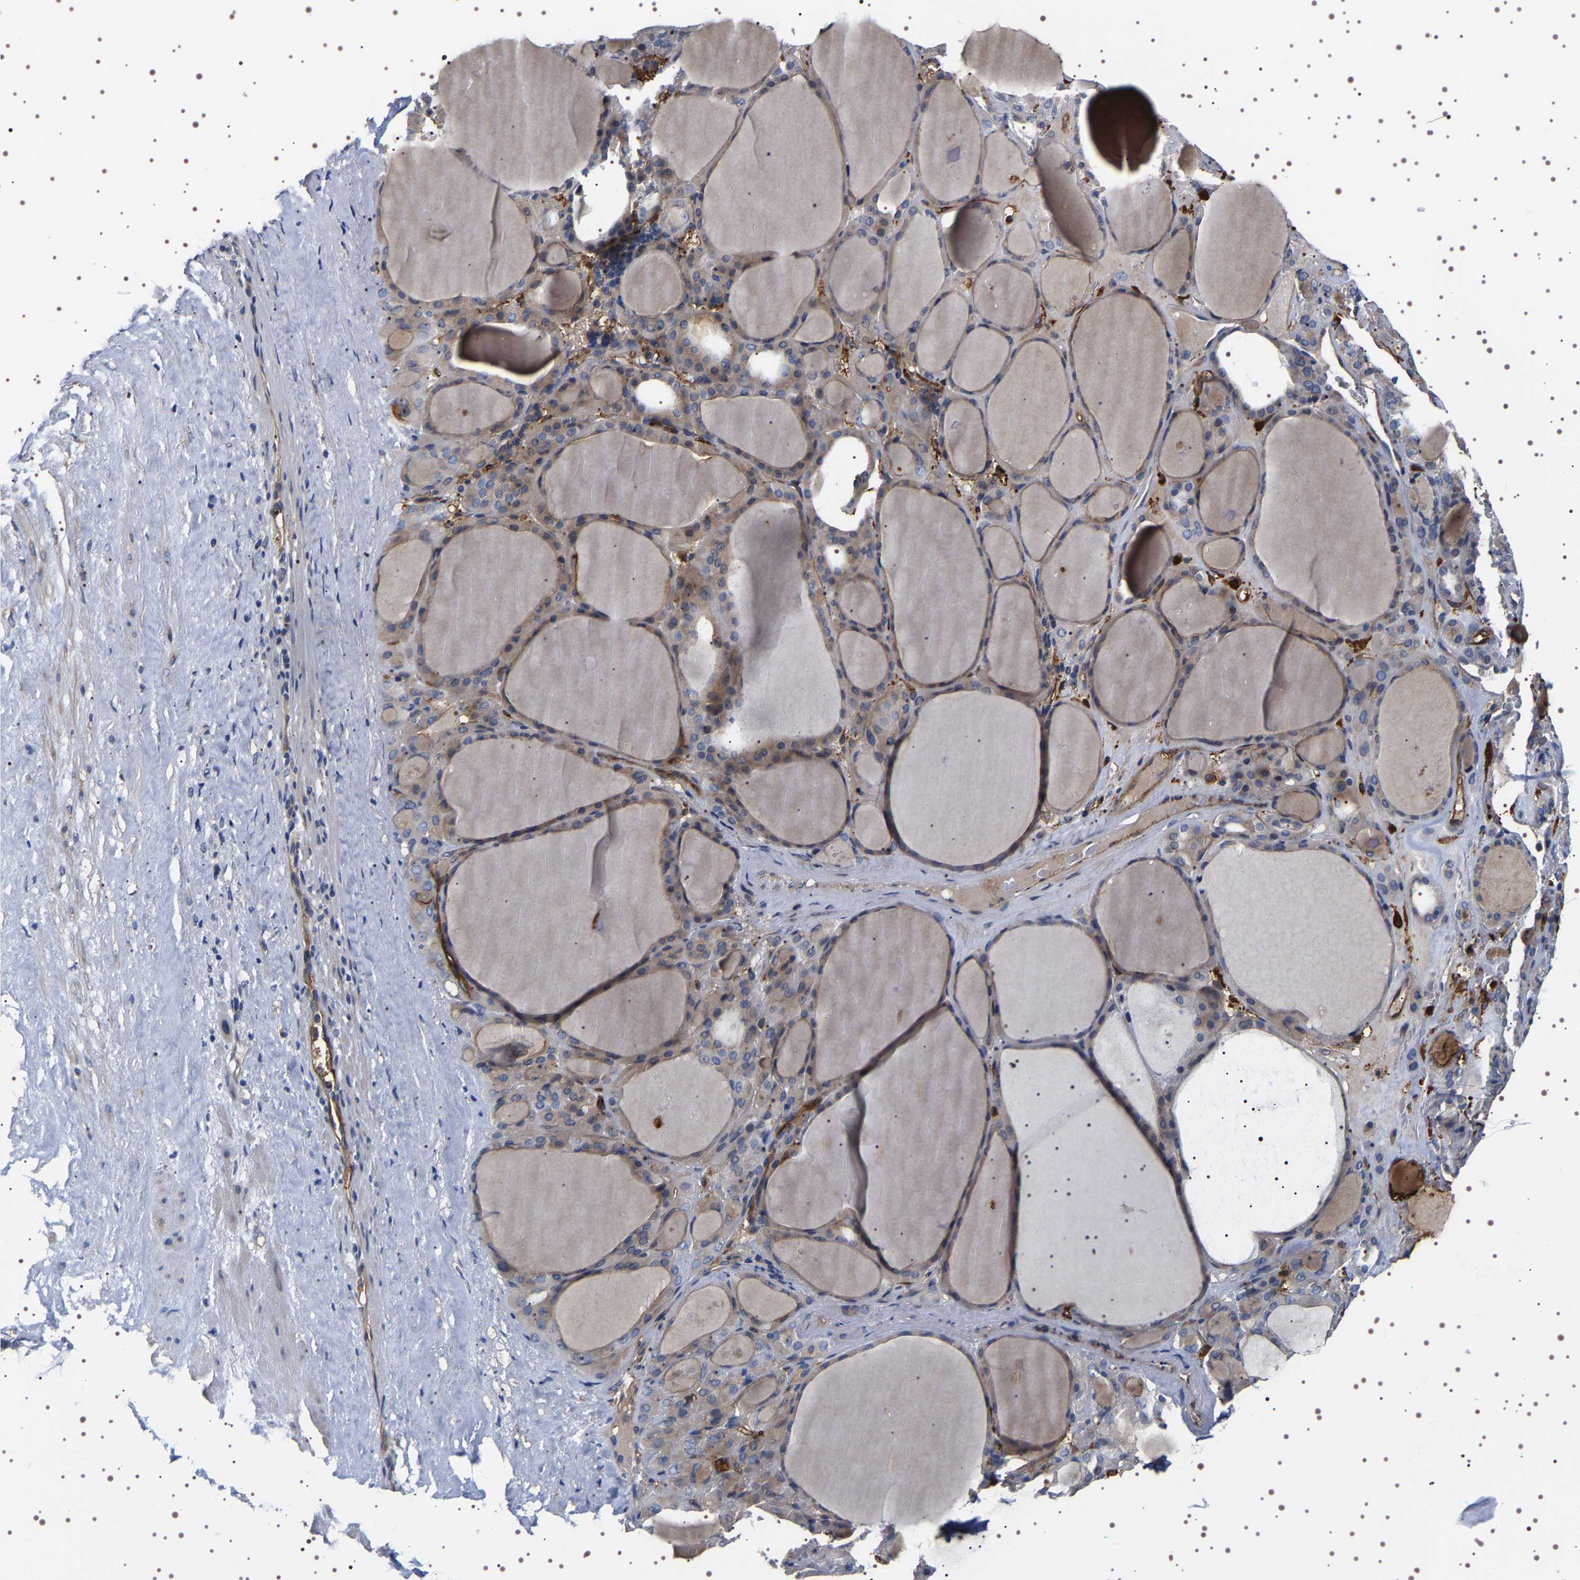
{"staining": {"intensity": "moderate", "quantity": "25%-75%", "location": "cytoplasmic/membranous"}, "tissue": "thyroid gland", "cell_type": "Glandular cells", "image_type": "normal", "snomed": [{"axis": "morphology", "description": "Normal tissue, NOS"}, {"axis": "morphology", "description": "Carcinoma, NOS"}, {"axis": "topography", "description": "Thyroid gland"}], "caption": "Immunohistochemical staining of unremarkable thyroid gland demonstrates 25%-75% levels of moderate cytoplasmic/membranous protein expression in approximately 25%-75% of glandular cells.", "gene": "ALPL", "patient": {"sex": "female", "age": 86}}